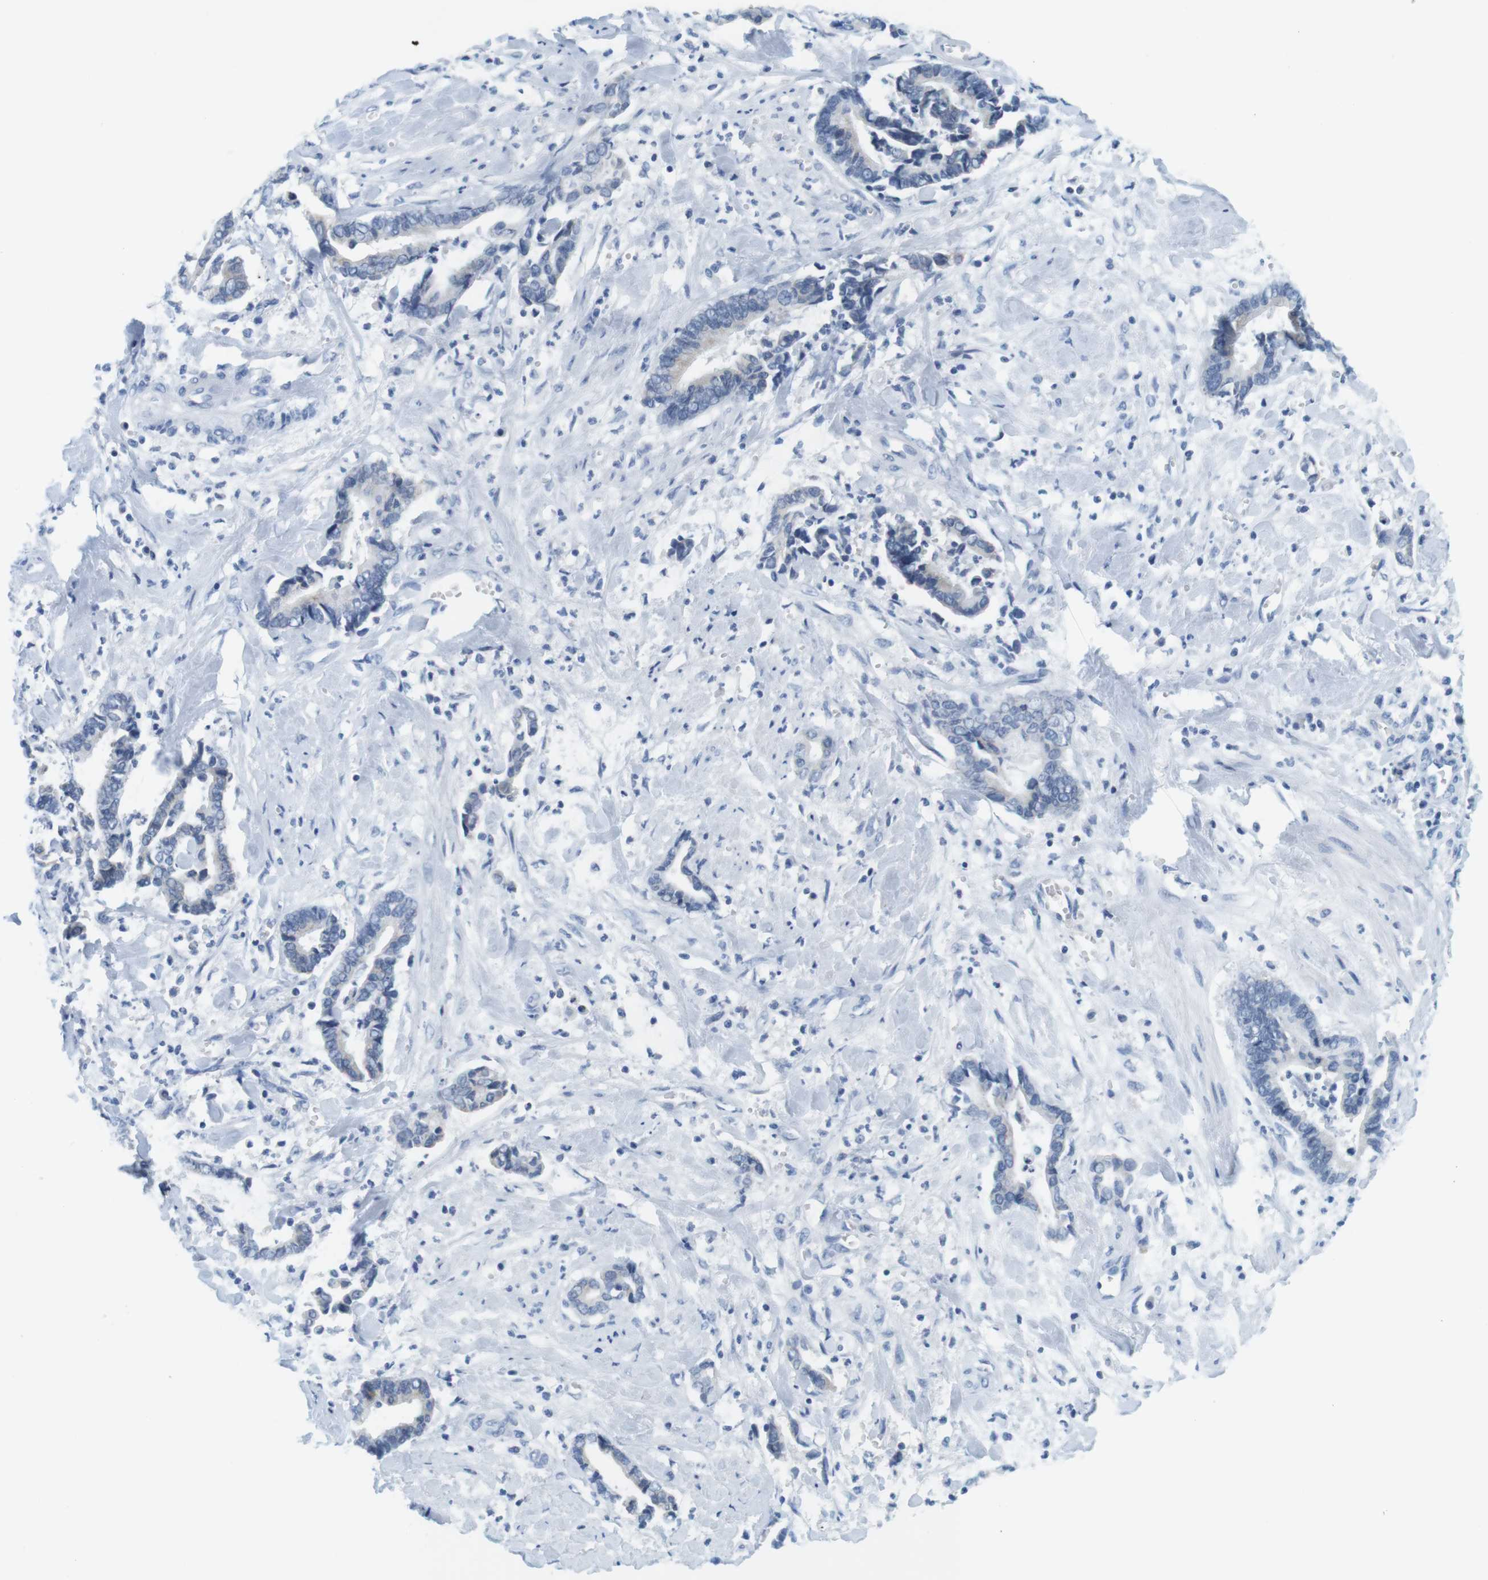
{"staining": {"intensity": "negative", "quantity": "none", "location": "none"}, "tissue": "cervical cancer", "cell_type": "Tumor cells", "image_type": "cancer", "snomed": [{"axis": "morphology", "description": "Adenocarcinoma, NOS"}, {"axis": "topography", "description": "Cervix"}], "caption": "There is no significant expression in tumor cells of adenocarcinoma (cervical).", "gene": "CYP2C9", "patient": {"sex": "female", "age": 44}}